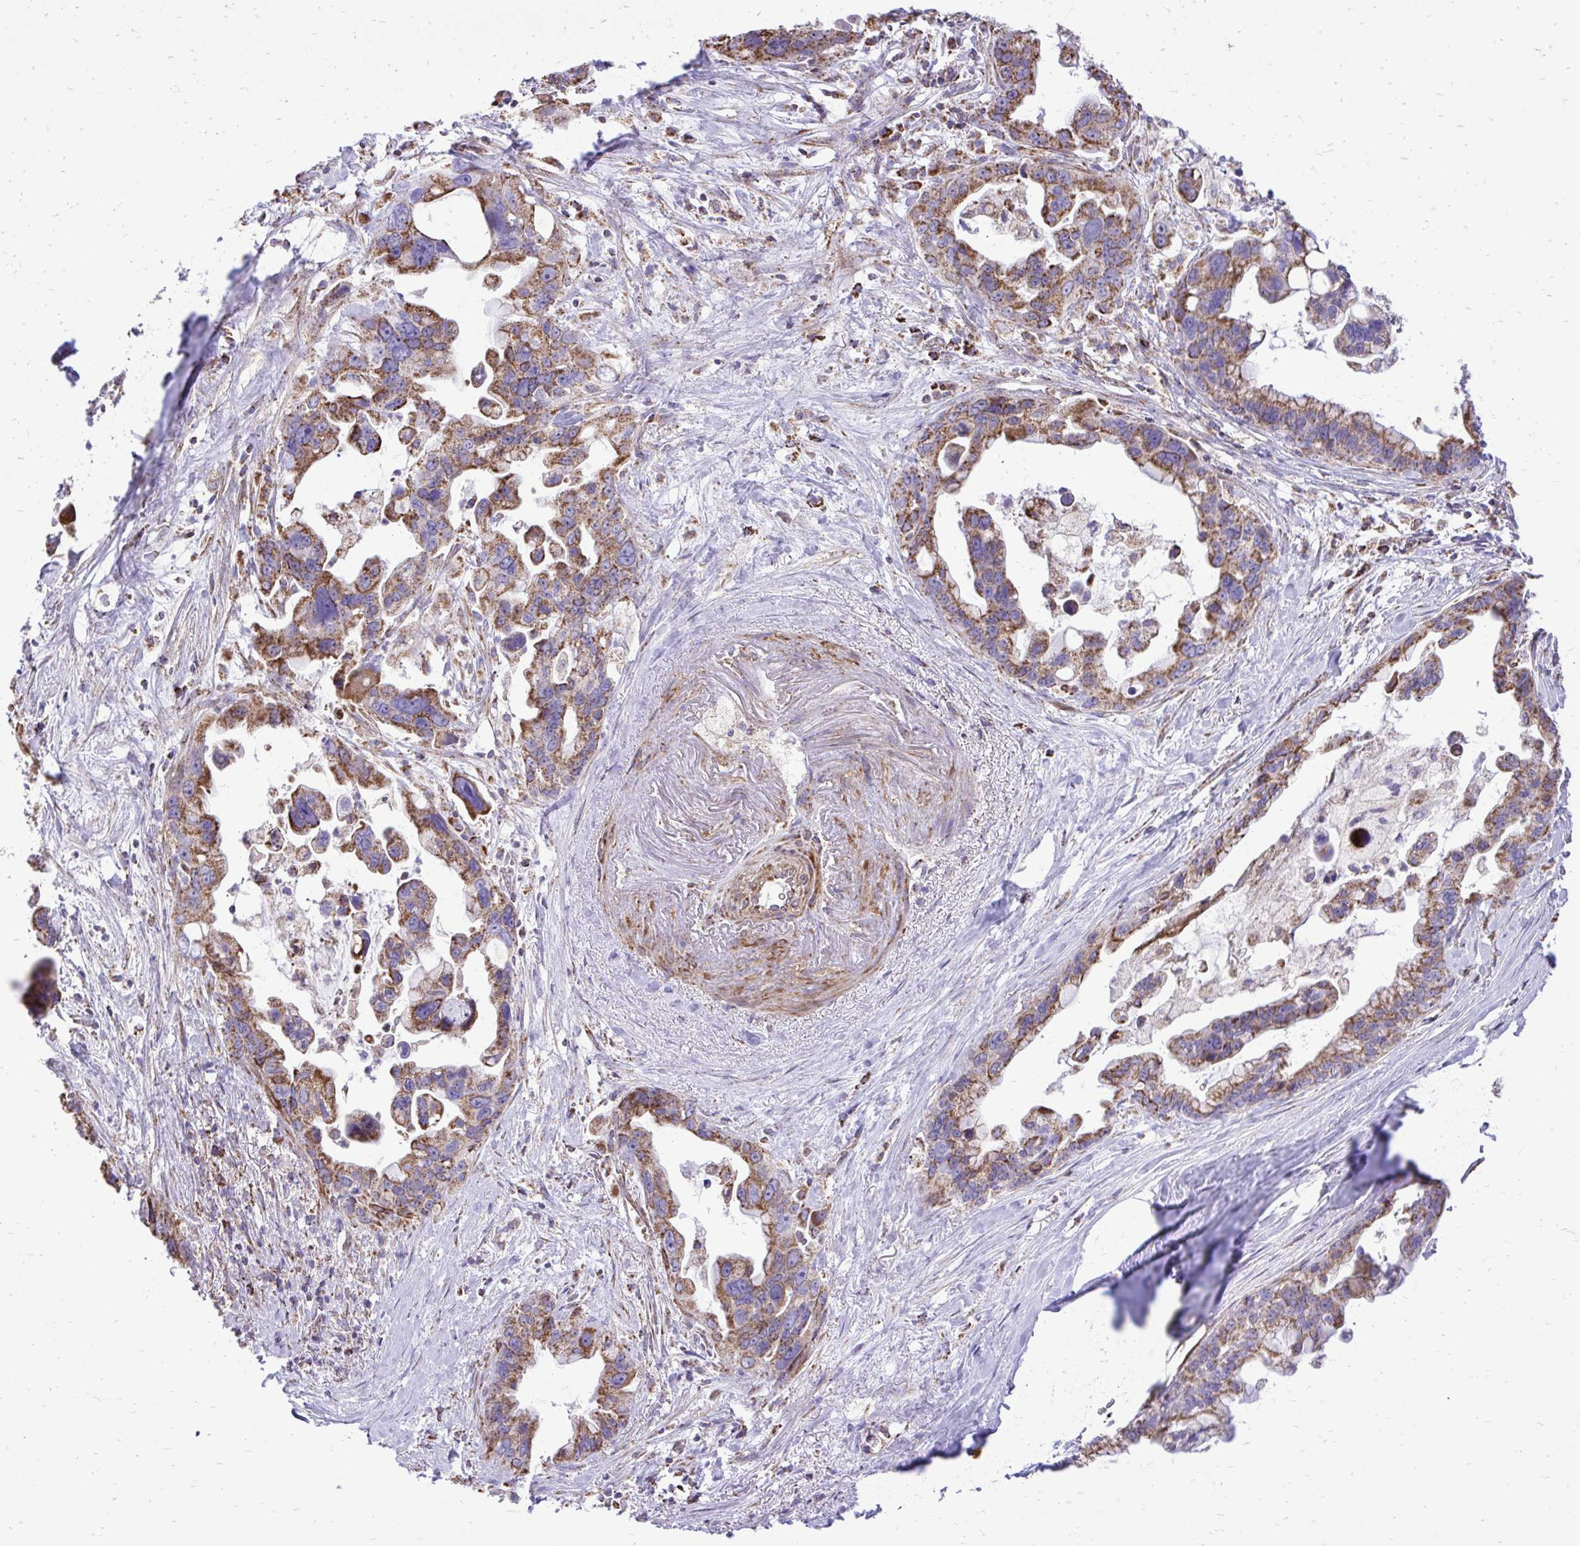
{"staining": {"intensity": "moderate", "quantity": ">75%", "location": "cytoplasmic/membranous"}, "tissue": "pancreatic cancer", "cell_type": "Tumor cells", "image_type": "cancer", "snomed": [{"axis": "morphology", "description": "Adenocarcinoma, NOS"}, {"axis": "topography", "description": "Pancreas"}], "caption": "Immunohistochemistry (IHC) (DAB) staining of human adenocarcinoma (pancreatic) exhibits moderate cytoplasmic/membranous protein expression in about >75% of tumor cells.", "gene": "UBE2C", "patient": {"sex": "female", "age": 83}}